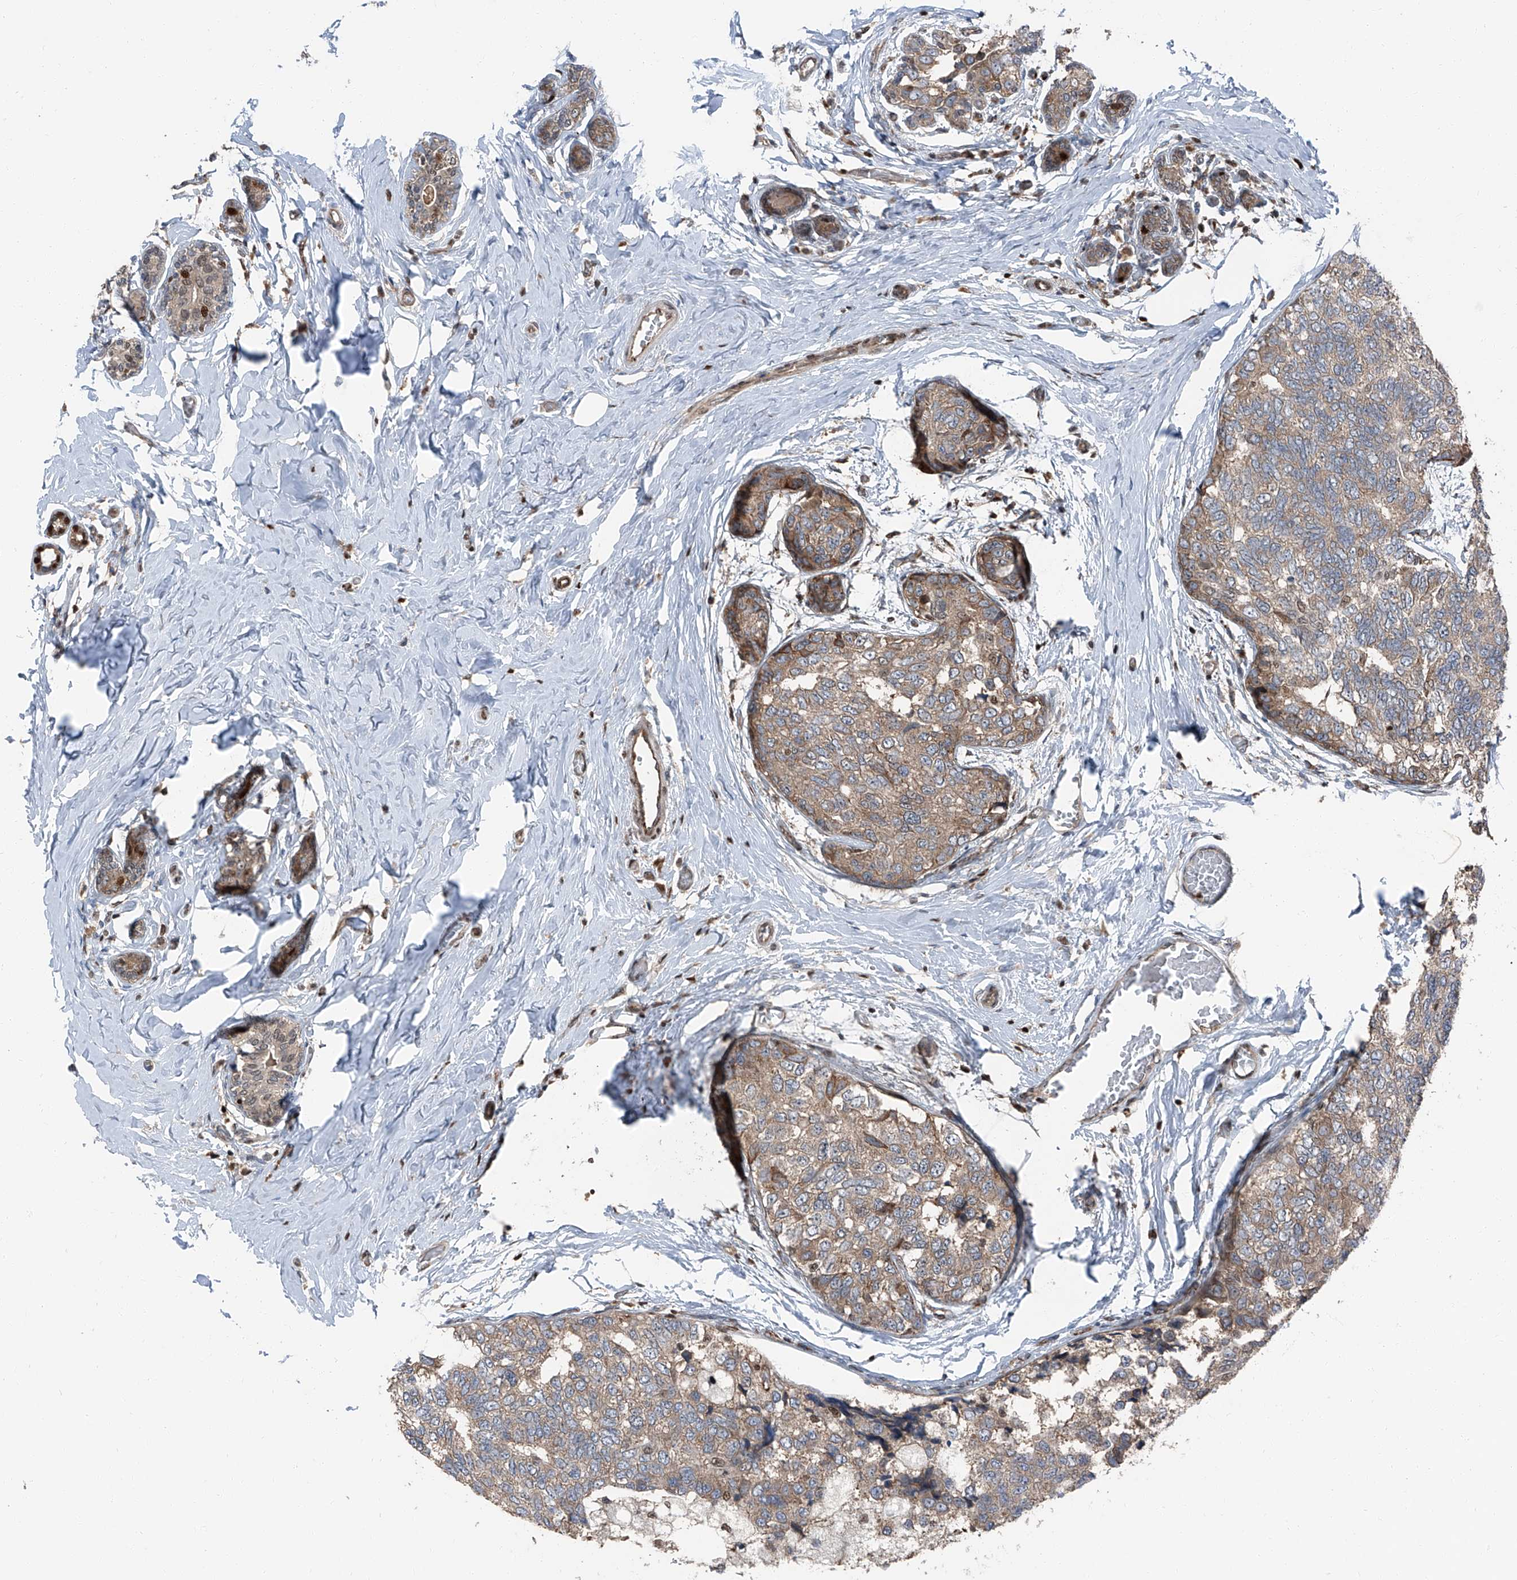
{"staining": {"intensity": "moderate", "quantity": ">75%", "location": "cytoplasmic/membranous,nuclear"}, "tissue": "breast cancer", "cell_type": "Tumor cells", "image_type": "cancer", "snomed": [{"axis": "morphology", "description": "Normal tissue, NOS"}, {"axis": "morphology", "description": "Duct carcinoma"}, {"axis": "topography", "description": "Breast"}], "caption": "Breast infiltrating ductal carcinoma was stained to show a protein in brown. There is medium levels of moderate cytoplasmic/membranous and nuclear positivity in about >75% of tumor cells.", "gene": "FKBP5", "patient": {"sex": "female", "age": 43}}